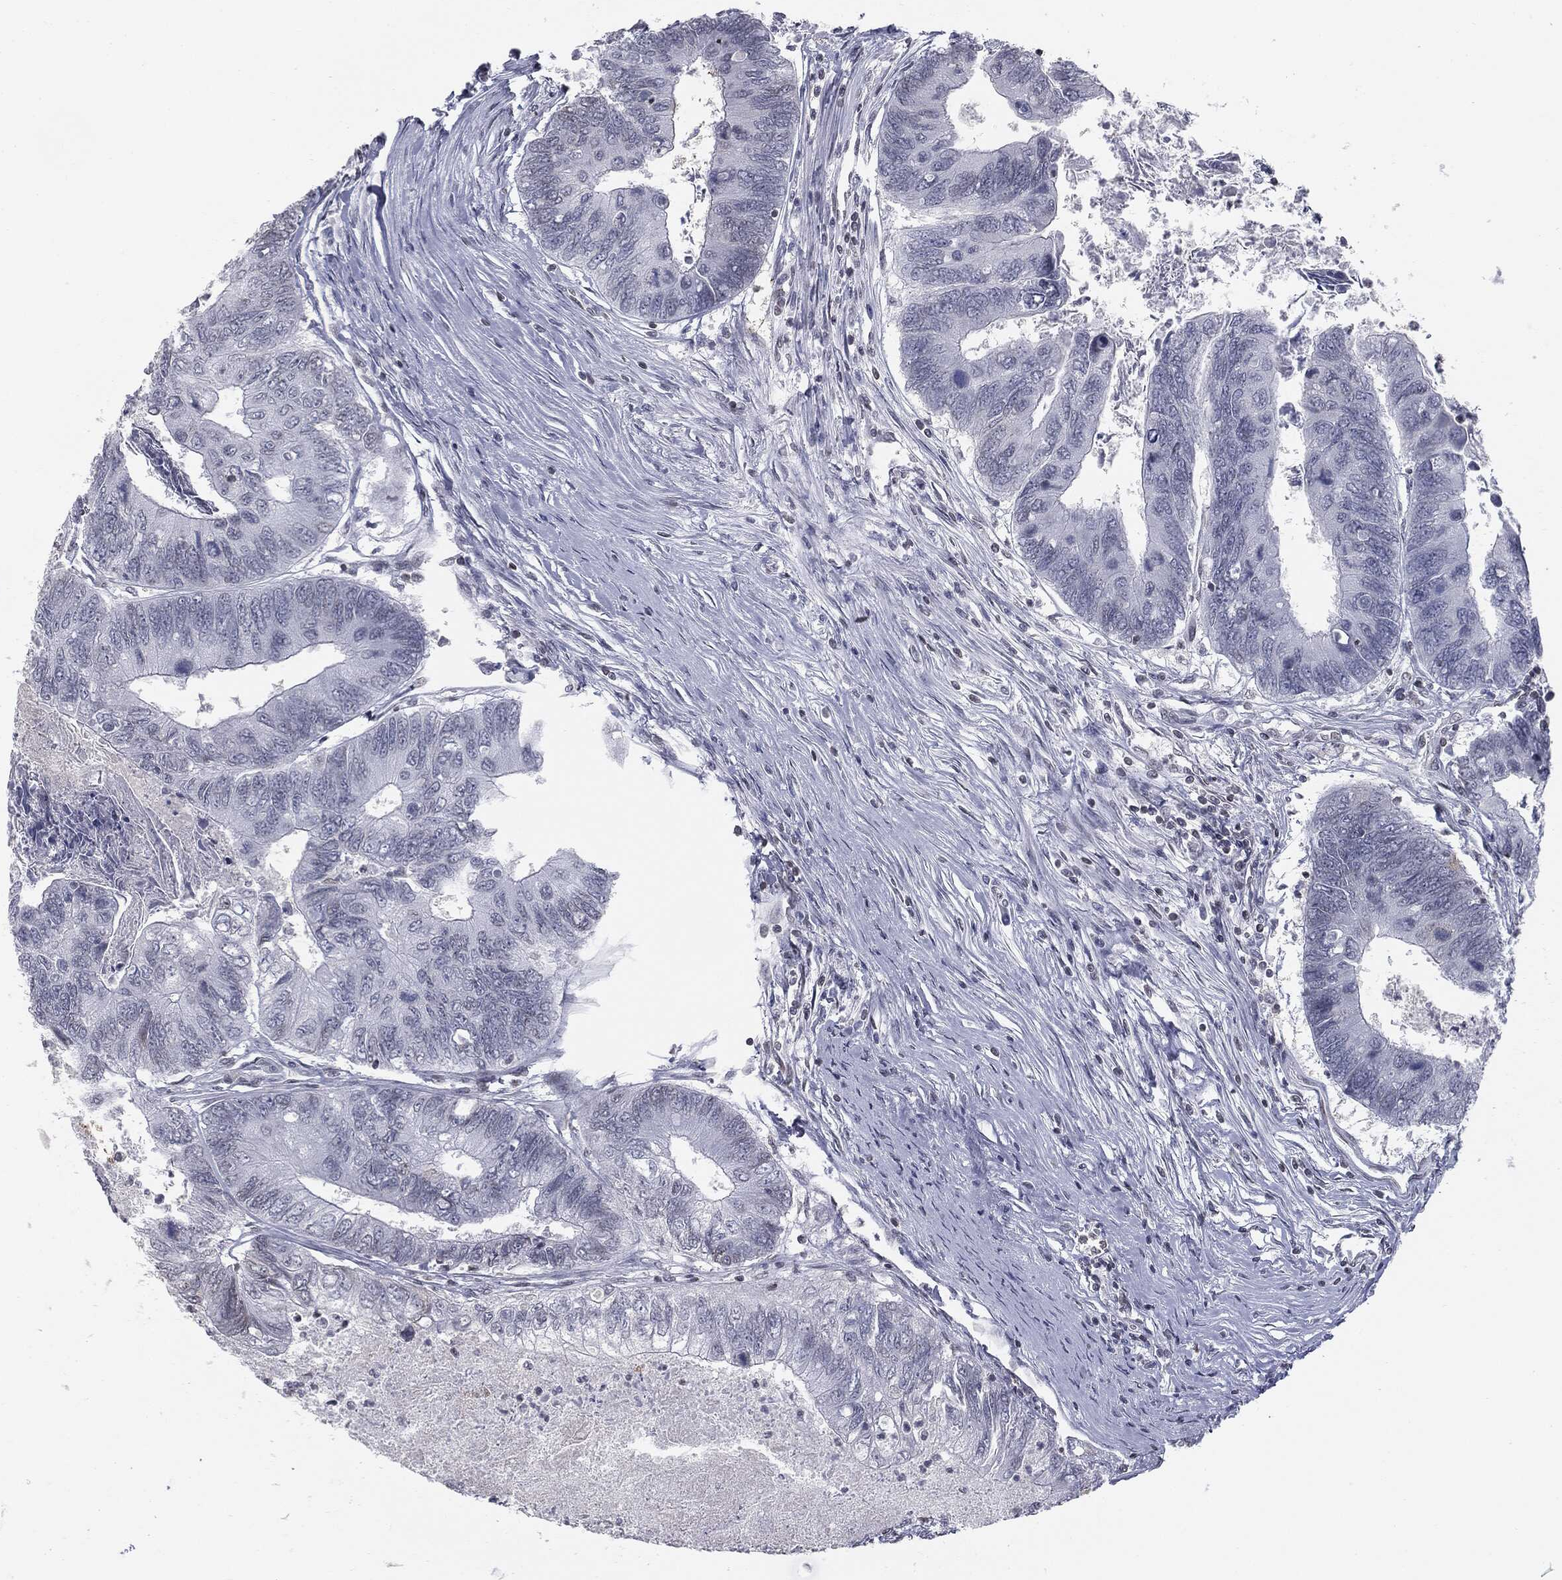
{"staining": {"intensity": "negative", "quantity": "none", "location": "none"}, "tissue": "colorectal cancer", "cell_type": "Tumor cells", "image_type": "cancer", "snomed": [{"axis": "morphology", "description": "Adenocarcinoma, NOS"}, {"axis": "topography", "description": "Colon"}], "caption": "Photomicrograph shows no protein expression in tumor cells of adenocarcinoma (colorectal) tissue.", "gene": "ALDOB", "patient": {"sex": "female", "age": 67}}